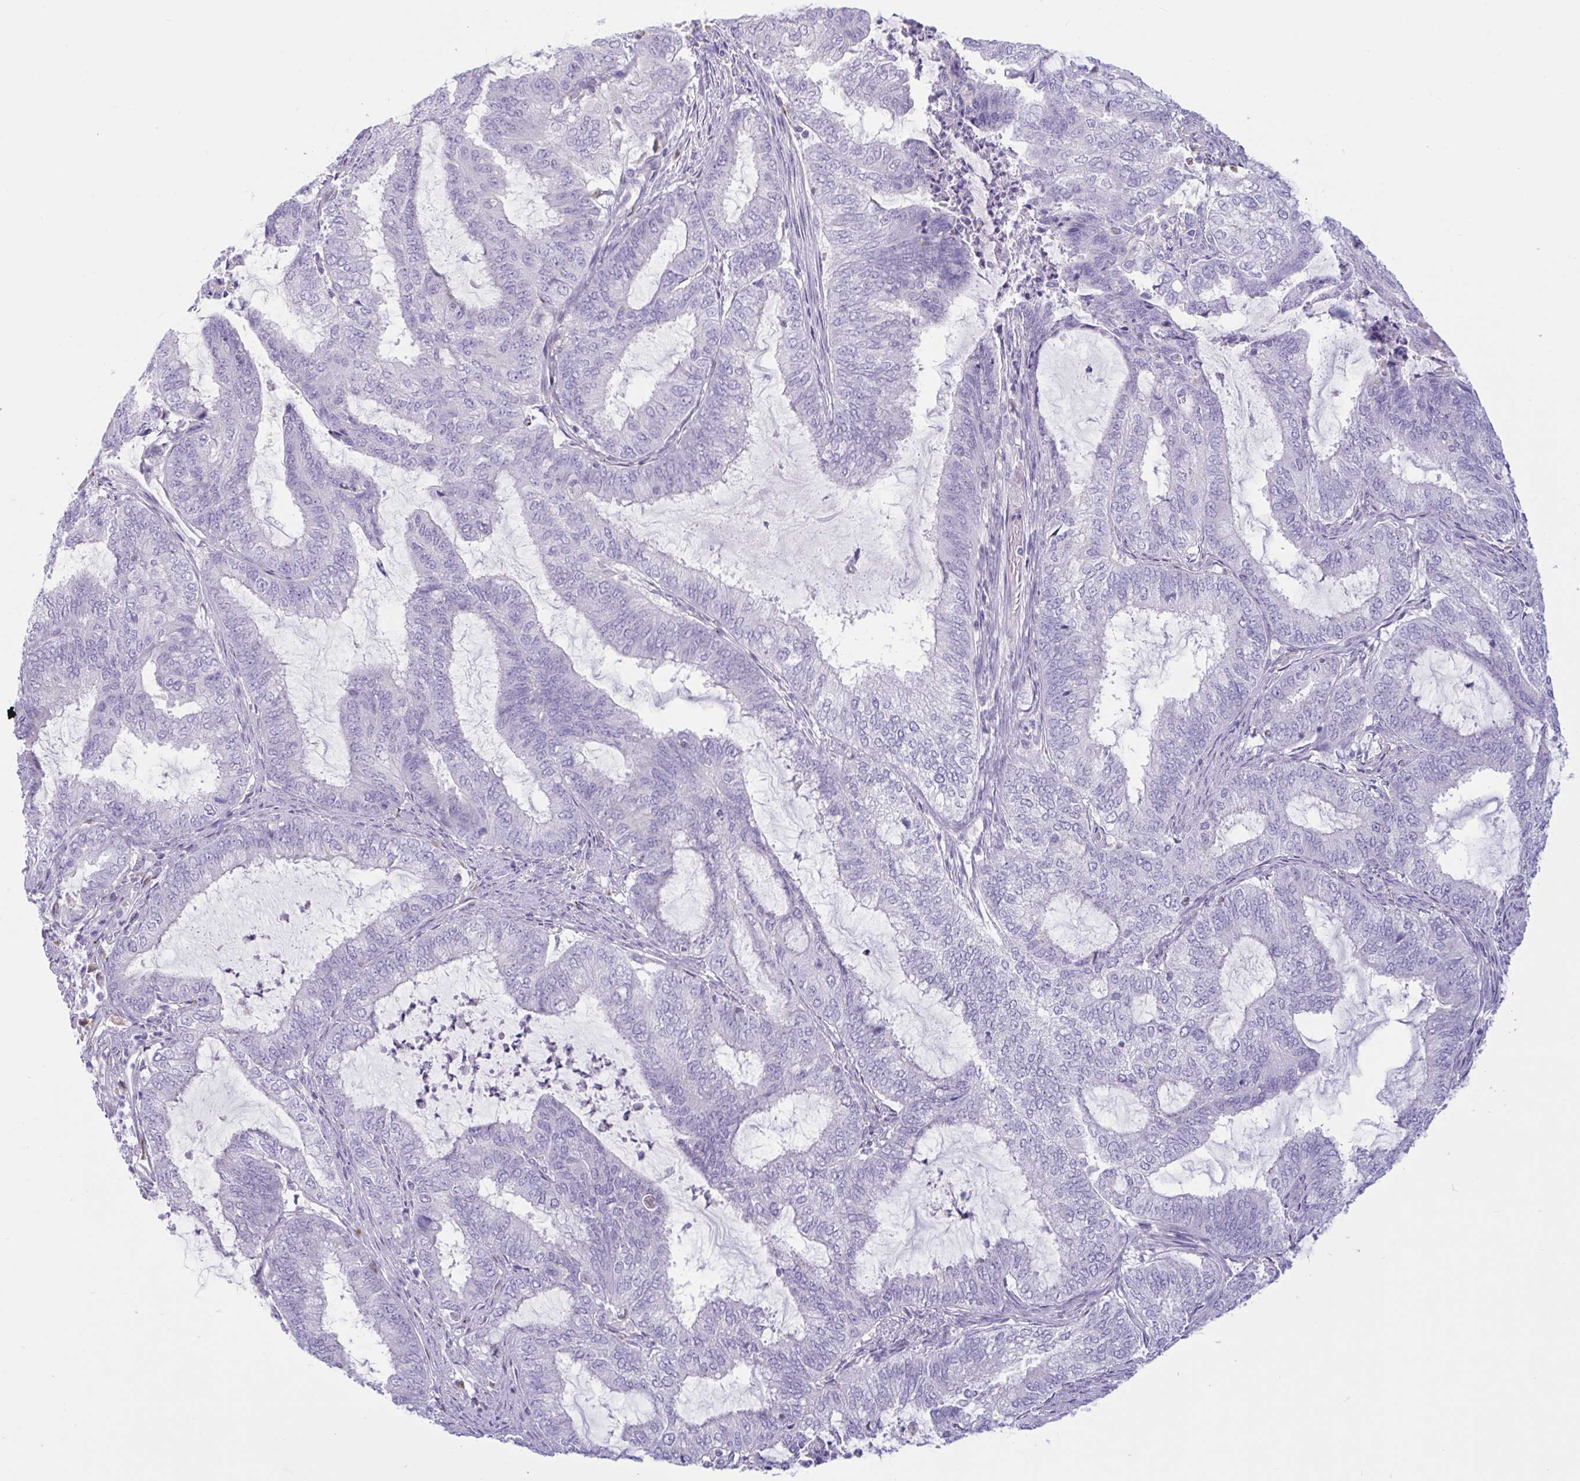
{"staining": {"intensity": "negative", "quantity": "none", "location": "none"}, "tissue": "endometrial cancer", "cell_type": "Tumor cells", "image_type": "cancer", "snomed": [{"axis": "morphology", "description": "Adenocarcinoma, NOS"}, {"axis": "topography", "description": "Endometrium"}], "caption": "The micrograph displays no significant positivity in tumor cells of endometrial adenocarcinoma.", "gene": "XCL1", "patient": {"sex": "female", "age": 51}}